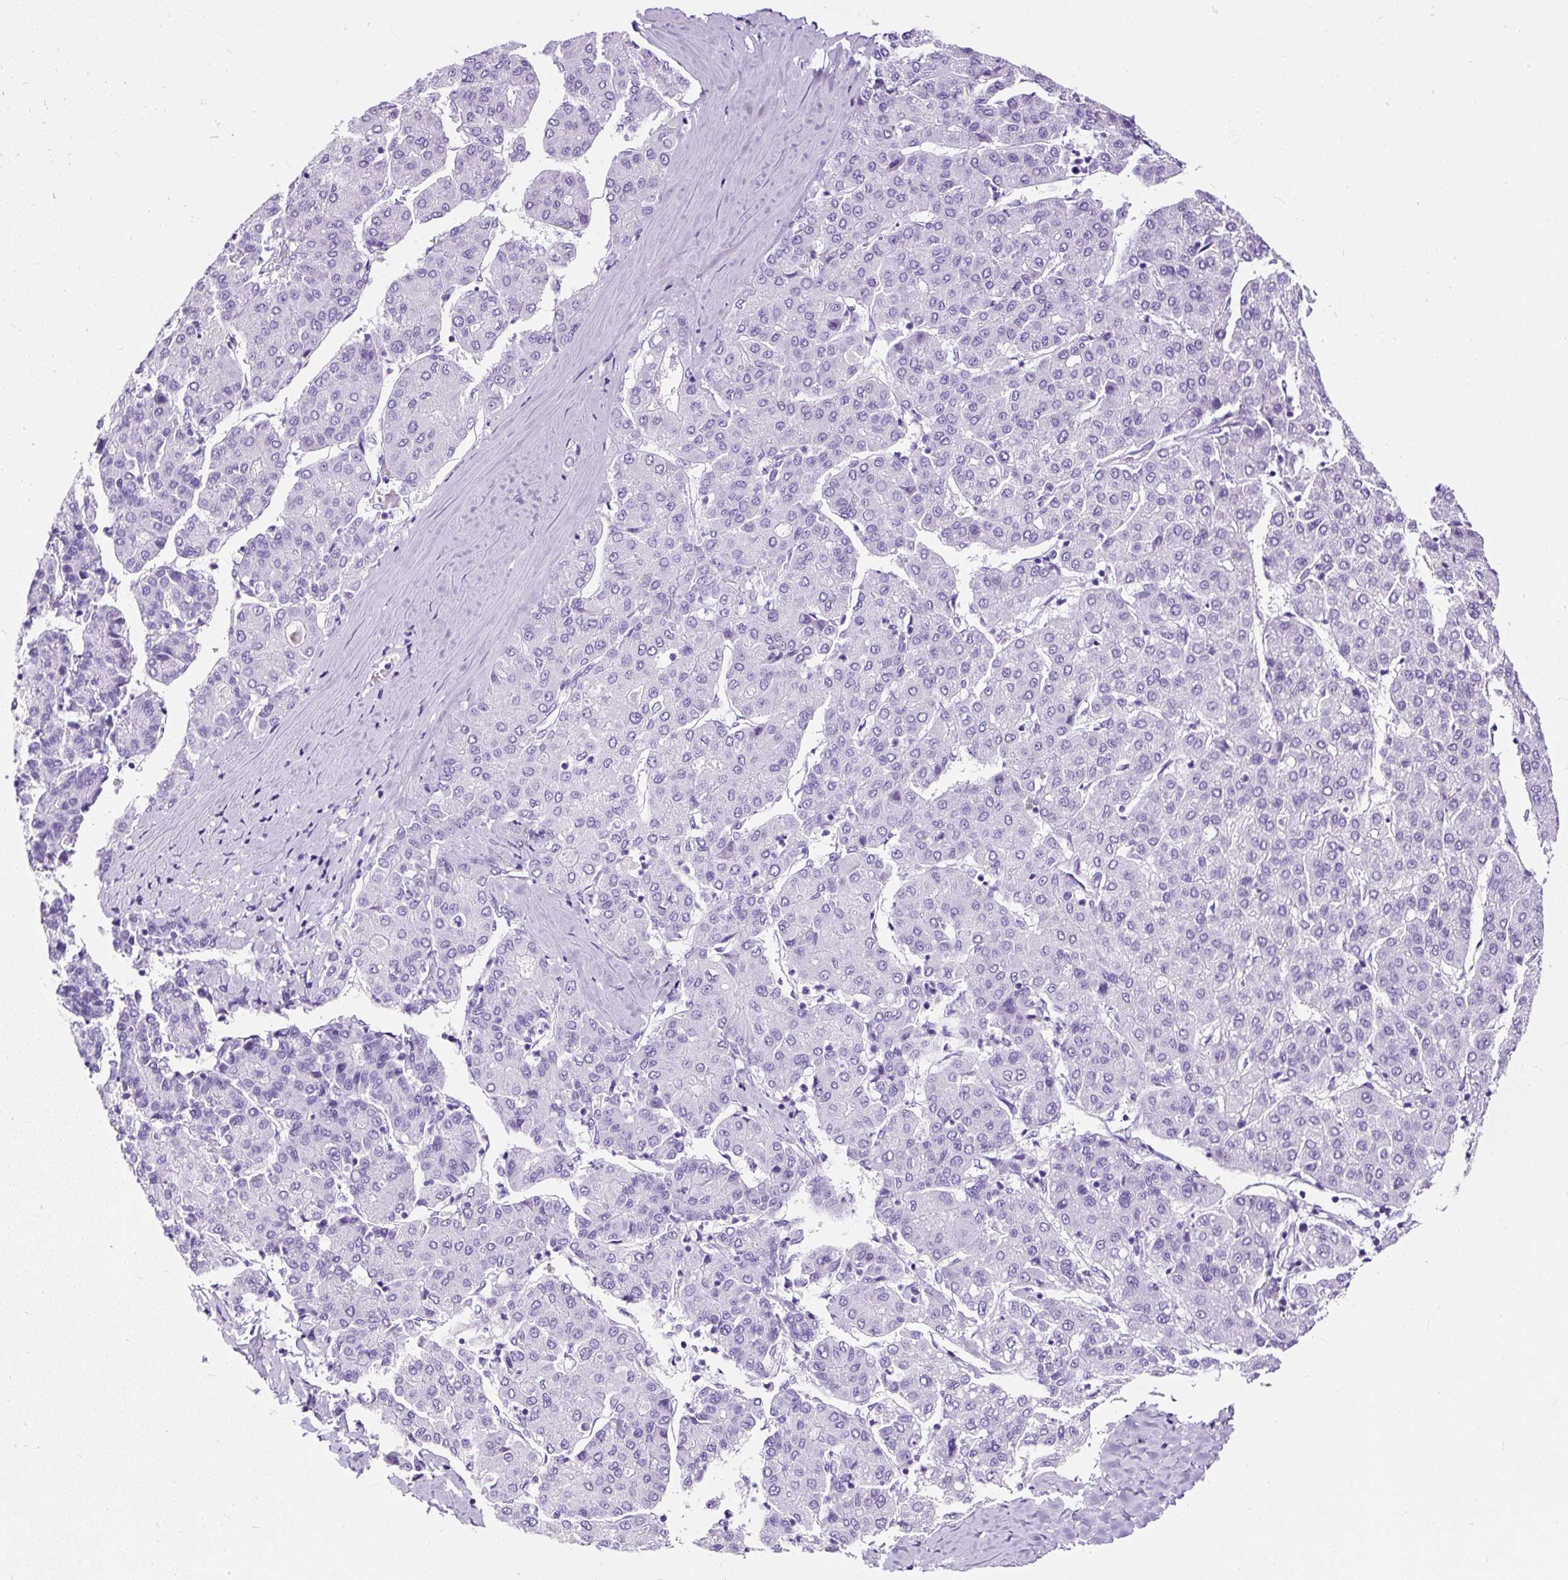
{"staining": {"intensity": "negative", "quantity": "none", "location": "none"}, "tissue": "liver cancer", "cell_type": "Tumor cells", "image_type": "cancer", "snomed": [{"axis": "morphology", "description": "Carcinoma, Hepatocellular, NOS"}, {"axis": "topography", "description": "Liver"}], "caption": "Hepatocellular carcinoma (liver) was stained to show a protein in brown. There is no significant staining in tumor cells.", "gene": "NTS", "patient": {"sex": "male", "age": 65}}